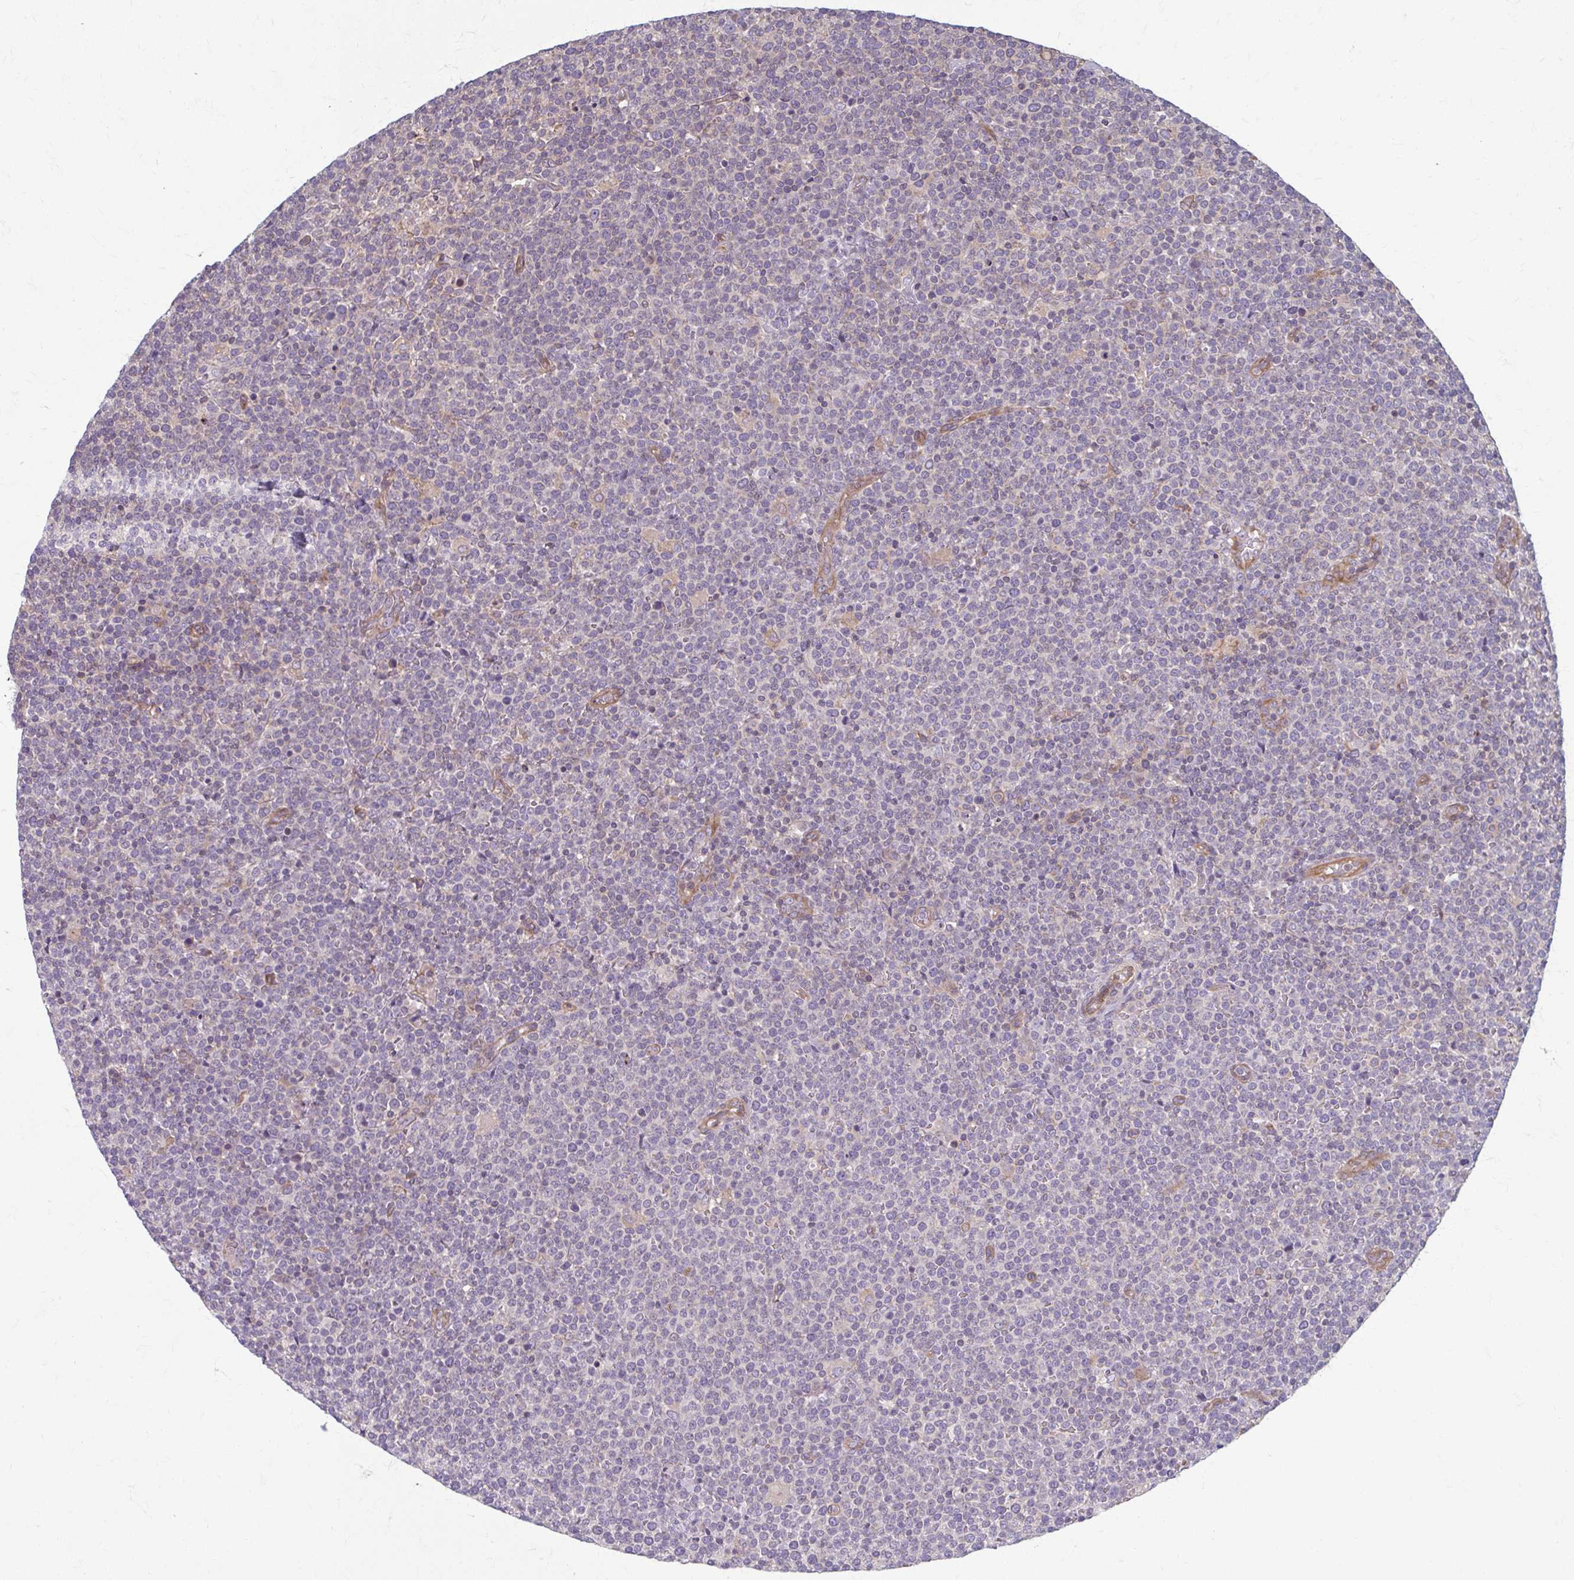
{"staining": {"intensity": "negative", "quantity": "none", "location": "none"}, "tissue": "lymphoma", "cell_type": "Tumor cells", "image_type": "cancer", "snomed": [{"axis": "morphology", "description": "Malignant lymphoma, non-Hodgkin's type, High grade"}, {"axis": "topography", "description": "Lymph node"}], "caption": "Immunohistochemical staining of high-grade malignant lymphoma, non-Hodgkin's type shows no significant expression in tumor cells. (Brightfield microscopy of DAB (3,3'-diaminobenzidine) immunohistochemistry at high magnification).", "gene": "EID2B", "patient": {"sex": "male", "age": 61}}